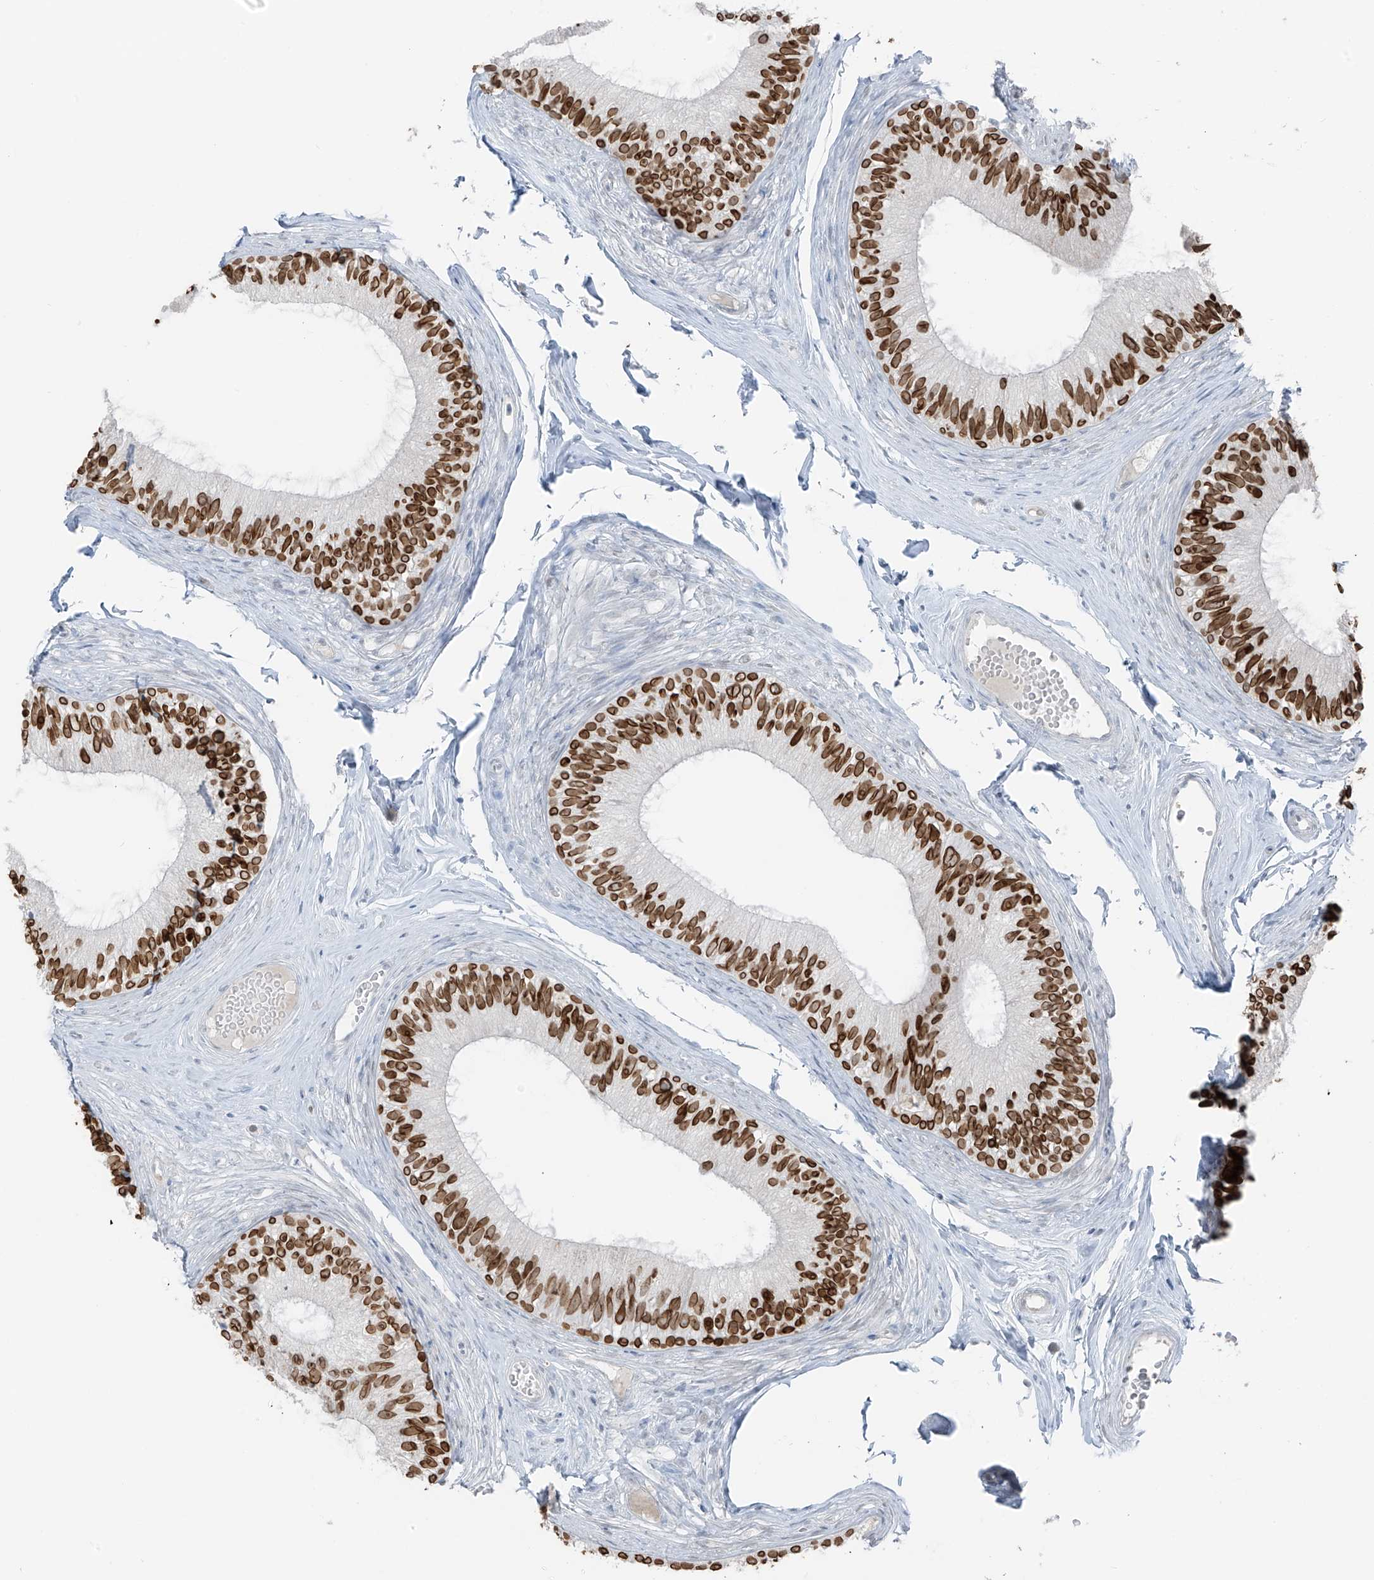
{"staining": {"intensity": "strong", "quantity": ">75%", "location": "nuclear"}, "tissue": "epididymis", "cell_type": "Glandular cells", "image_type": "normal", "snomed": [{"axis": "morphology", "description": "Normal tissue, NOS"}, {"axis": "morphology", "description": "Seminoma in situ"}, {"axis": "topography", "description": "Testis"}, {"axis": "topography", "description": "Epididymis"}], "caption": "IHC of normal epididymis shows high levels of strong nuclear staining in approximately >75% of glandular cells. (Brightfield microscopy of DAB IHC at high magnification).", "gene": "PRDM6", "patient": {"sex": "male", "age": 28}}